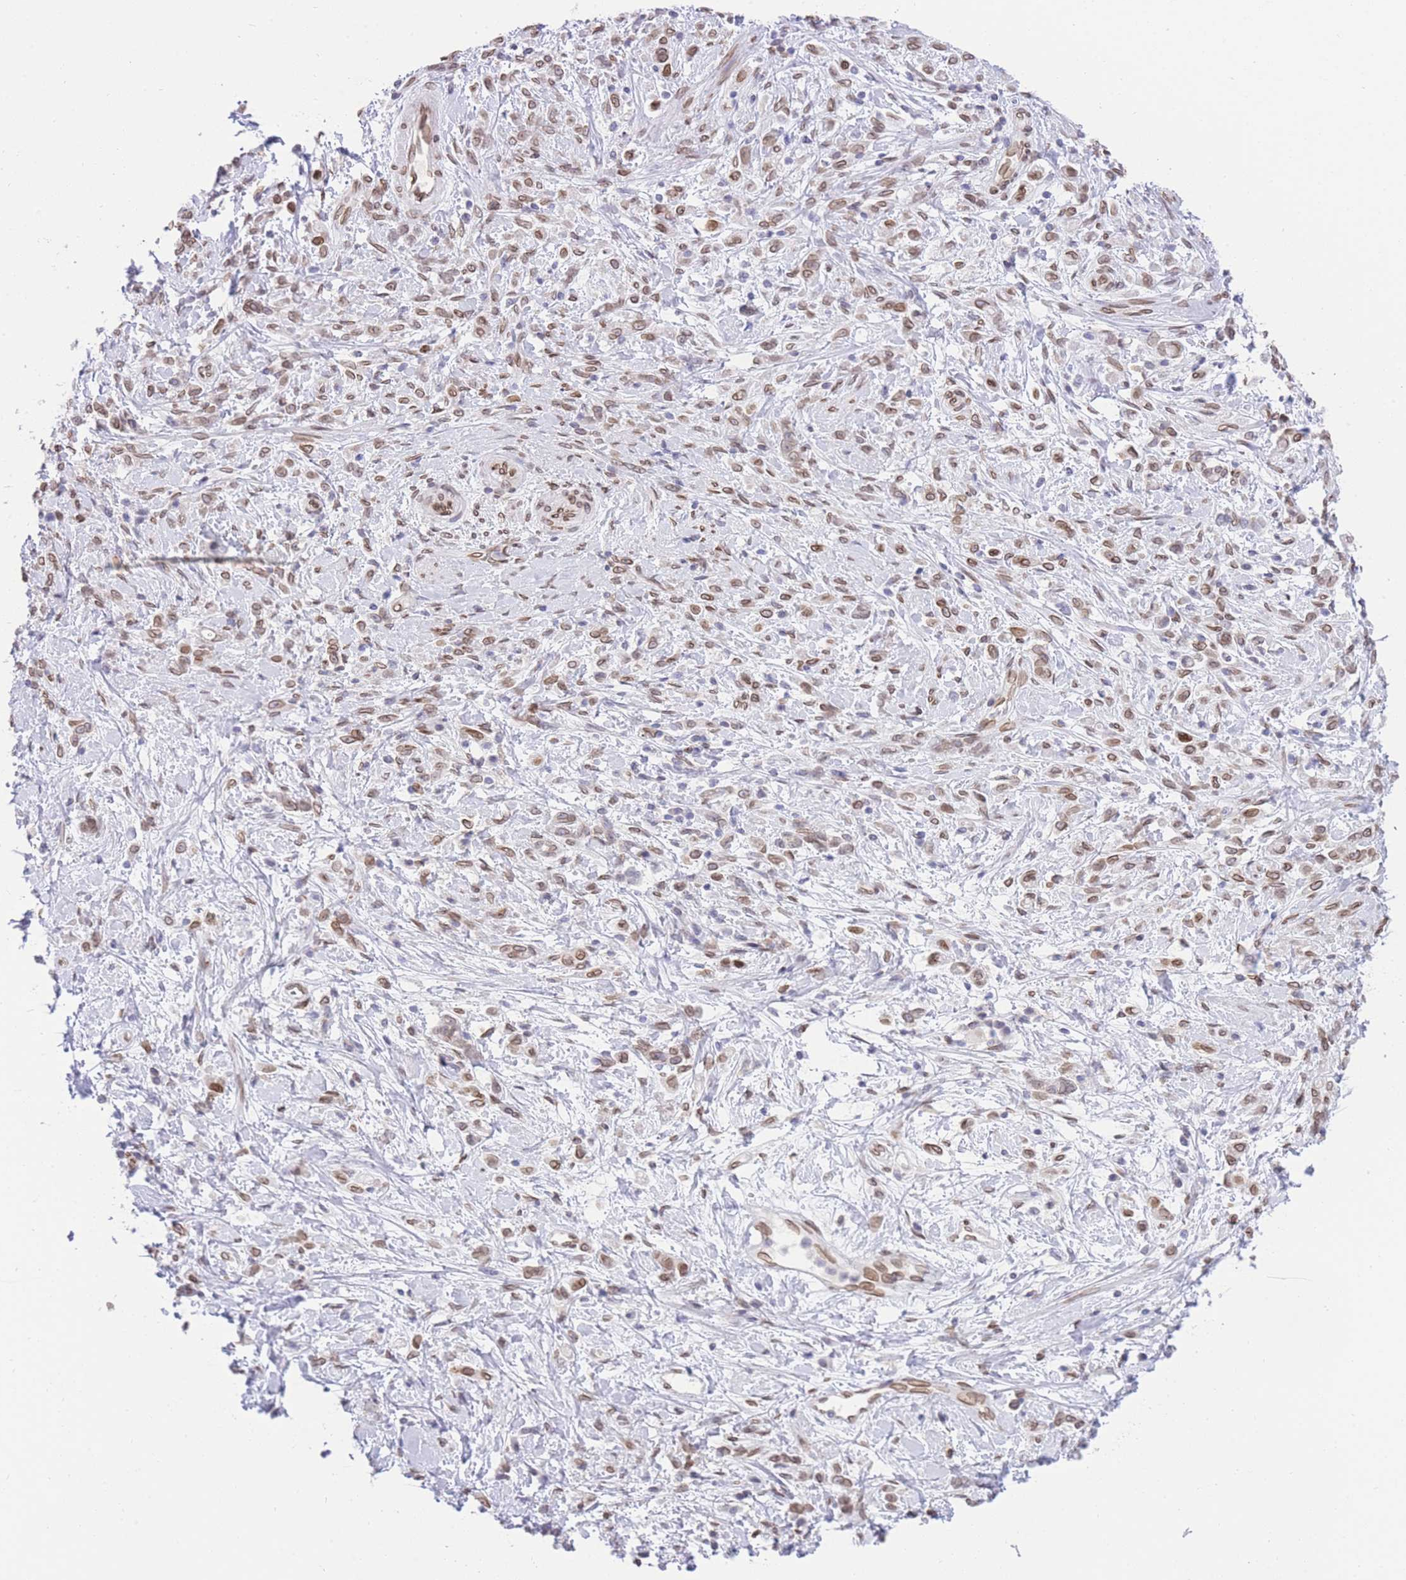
{"staining": {"intensity": "moderate", "quantity": ">75%", "location": "nuclear"}, "tissue": "stomach cancer", "cell_type": "Tumor cells", "image_type": "cancer", "snomed": [{"axis": "morphology", "description": "Adenocarcinoma, NOS"}, {"axis": "topography", "description": "Stomach"}], "caption": "IHC of human stomach cancer shows medium levels of moderate nuclear expression in approximately >75% of tumor cells. The staining was performed using DAB, with brown indicating positive protein expression. Nuclei are stained blue with hematoxylin.", "gene": "OR10AD1", "patient": {"sex": "female", "age": 60}}